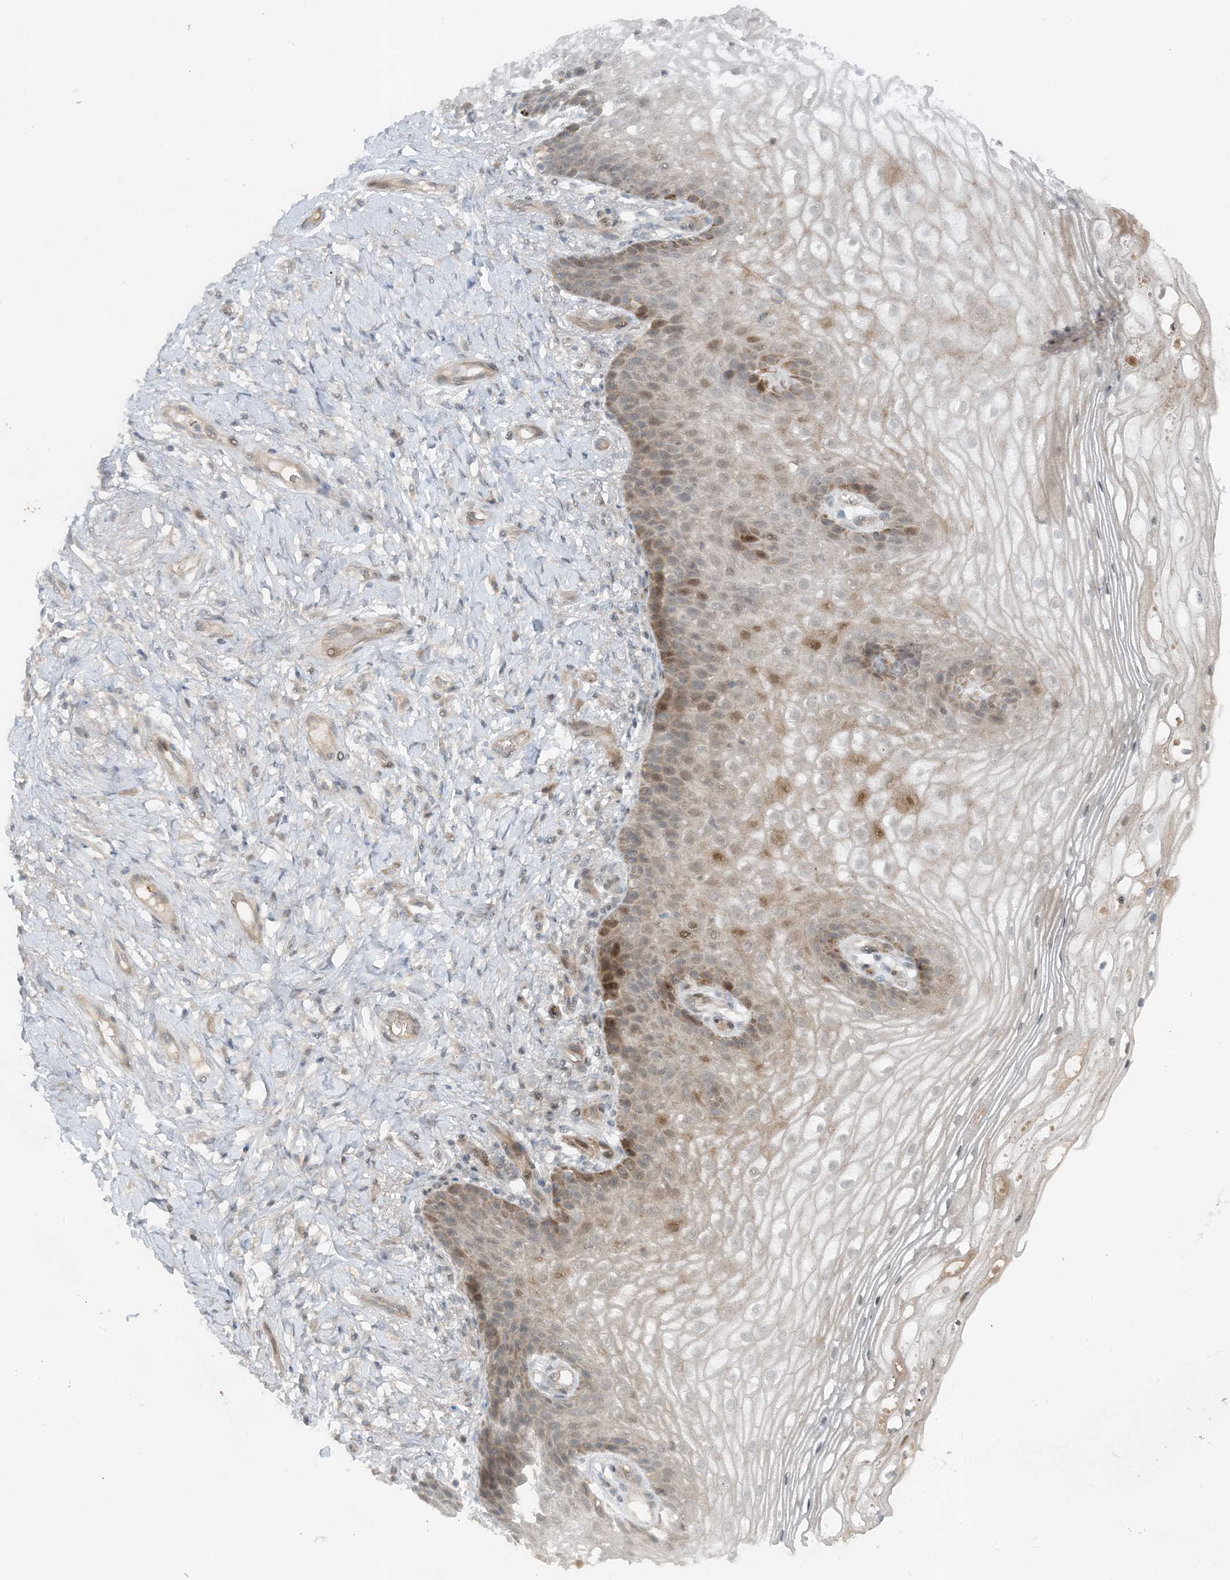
{"staining": {"intensity": "moderate", "quantity": "25%-75%", "location": "cytoplasmic/membranous,nuclear"}, "tissue": "vagina", "cell_type": "Squamous epithelial cells", "image_type": "normal", "snomed": [{"axis": "morphology", "description": "Normal tissue, NOS"}, {"axis": "topography", "description": "Vagina"}], "caption": "Immunohistochemical staining of normal vagina reveals medium levels of moderate cytoplasmic/membranous,nuclear positivity in about 25%-75% of squamous epithelial cells. The staining was performed using DAB (3,3'-diaminobenzidine), with brown indicating positive protein expression. Nuclei are stained blue with hematoxylin.", "gene": "MITD1", "patient": {"sex": "female", "age": 60}}